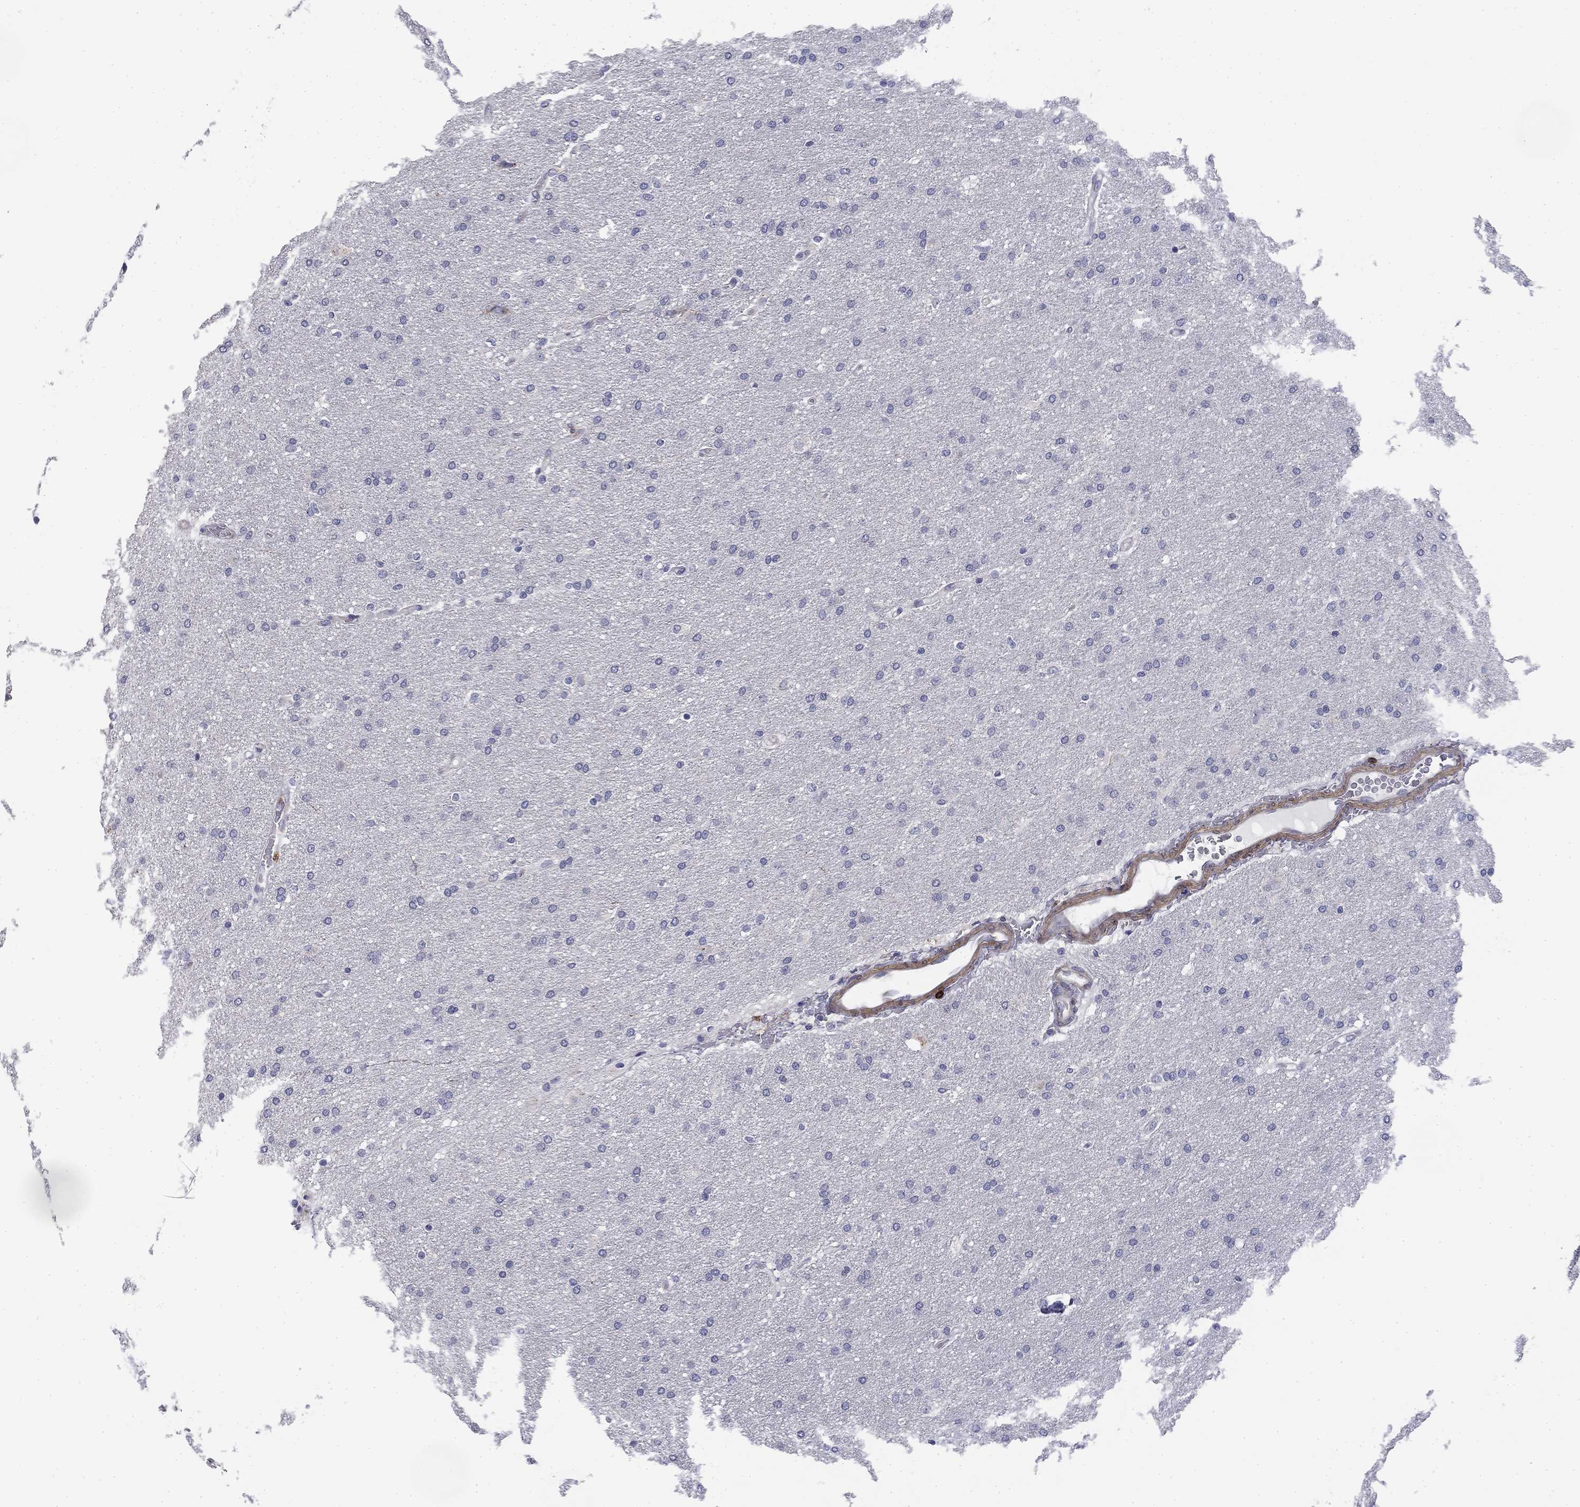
{"staining": {"intensity": "negative", "quantity": "none", "location": "none"}, "tissue": "glioma", "cell_type": "Tumor cells", "image_type": "cancer", "snomed": [{"axis": "morphology", "description": "Glioma, malignant, Low grade"}, {"axis": "topography", "description": "Brain"}], "caption": "A micrograph of malignant glioma (low-grade) stained for a protein shows no brown staining in tumor cells. Brightfield microscopy of immunohistochemistry stained with DAB (3,3'-diaminobenzidine) (brown) and hematoxylin (blue), captured at high magnification.", "gene": "TRAT1", "patient": {"sex": "female", "age": 37}}